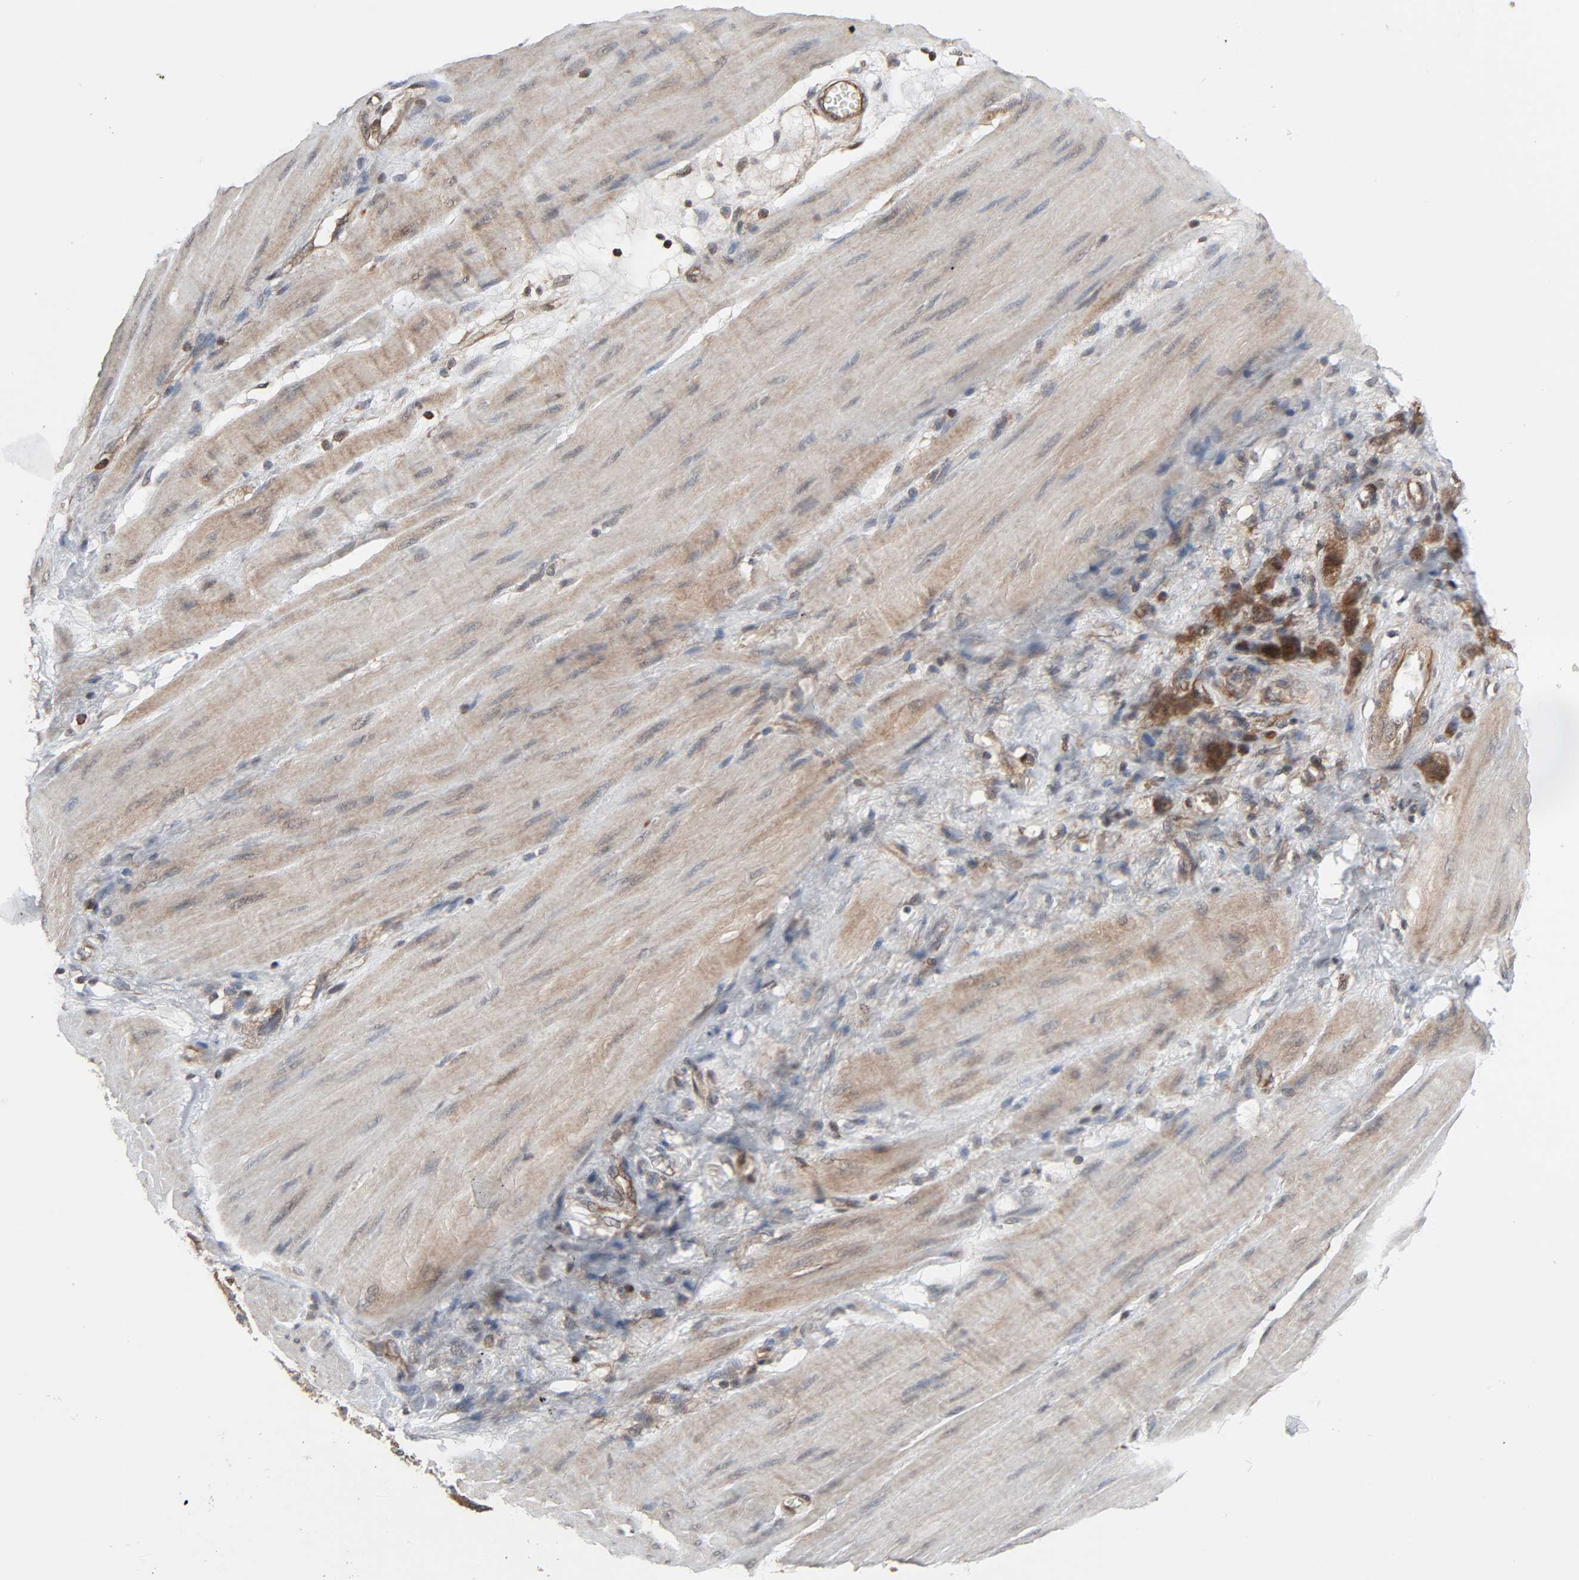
{"staining": {"intensity": "moderate", "quantity": ">75%", "location": "cytoplasmic/membranous,nuclear"}, "tissue": "stomach cancer", "cell_type": "Tumor cells", "image_type": "cancer", "snomed": [{"axis": "morphology", "description": "Adenocarcinoma, NOS"}, {"axis": "topography", "description": "Stomach"}], "caption": "Protein staining exhibits moderate cytoplasmic/membranous and nuclear expression in about >75% of tumor cells in stomach cancer (adenocarcinoma).", "gene": "GSK3A", "patient": {"sex": "male", "age": 82}}